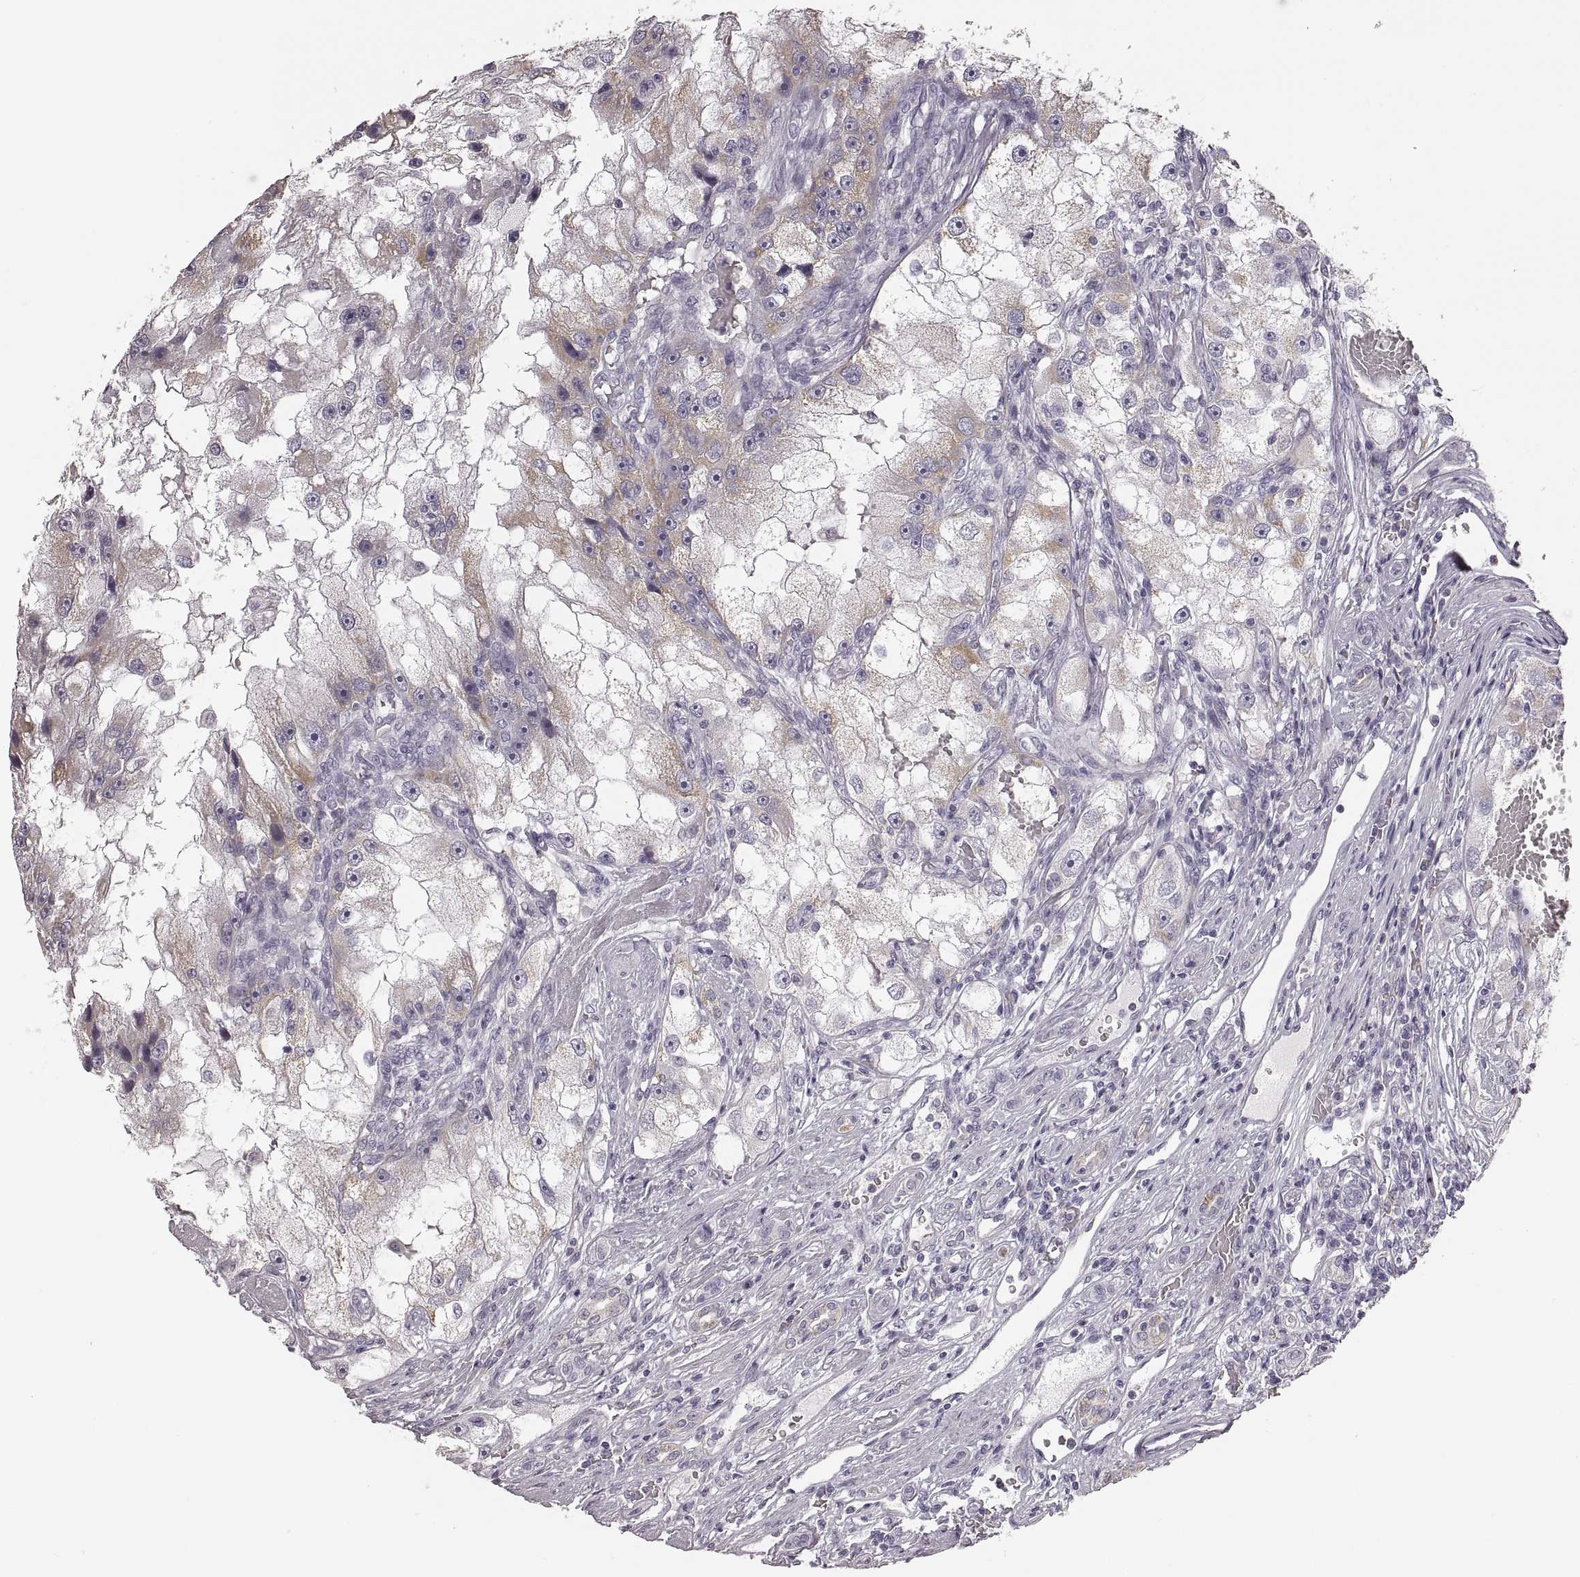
{"staining": {"intensity": "negative", "quantity": "none", "location": "none"}, "tissue": "renal cancer", "cell_type": "Tumor cells", "image_type": "cancer", "snomed": [{"axis": "morphology", "description": "Adenocarcinoma, NOS"}, {"axis": "topography", "description": "Kidney"}], "caption": "Immunohistochemical staining of human renal cancer reveals no significant positivity in tumor cells. (DAB IHC visualized using brightfield microscopy, high magnification).", "gene": "RDH13", "patient": {"sex": "male", "age": 63}}